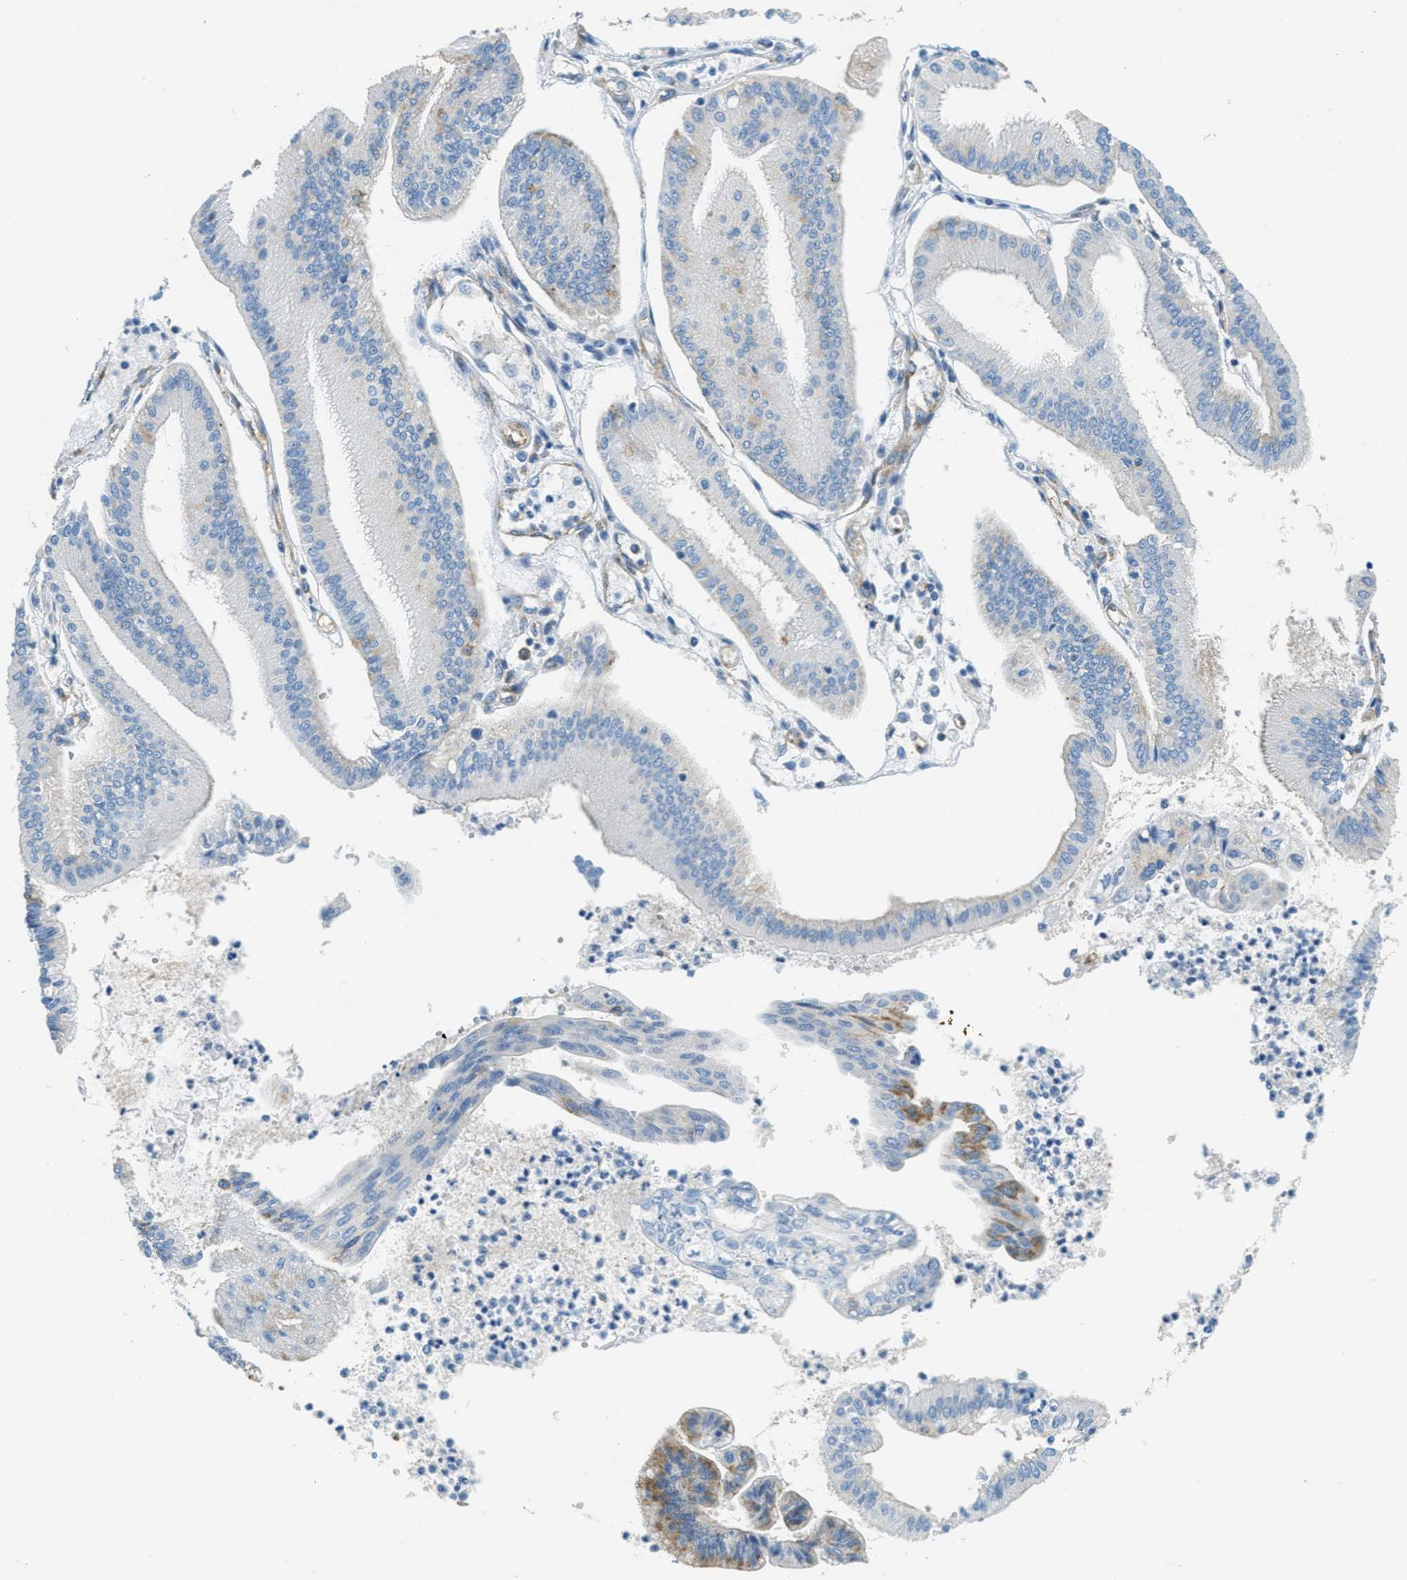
{"staining": {"intensity": "weak", "quantity": "<25%", "location": "cytoplasmic/membranous"}, "tissue": "pancreatic cancer", "cell_type": "Tumor cells", "image_type": "cancer", "snomed": [{"axis": "morphology", "description": "Adenocarcinoma, NOS"}, {"axis": "topography", "description": "Pancreas"}], "caption": "Immunohistochemical staining of human pancreatic adenocarcinoma reveals no significant expression in tumor cells.", "gene": "AP2B1", "patient": {"sex": "male", "age": 56}}